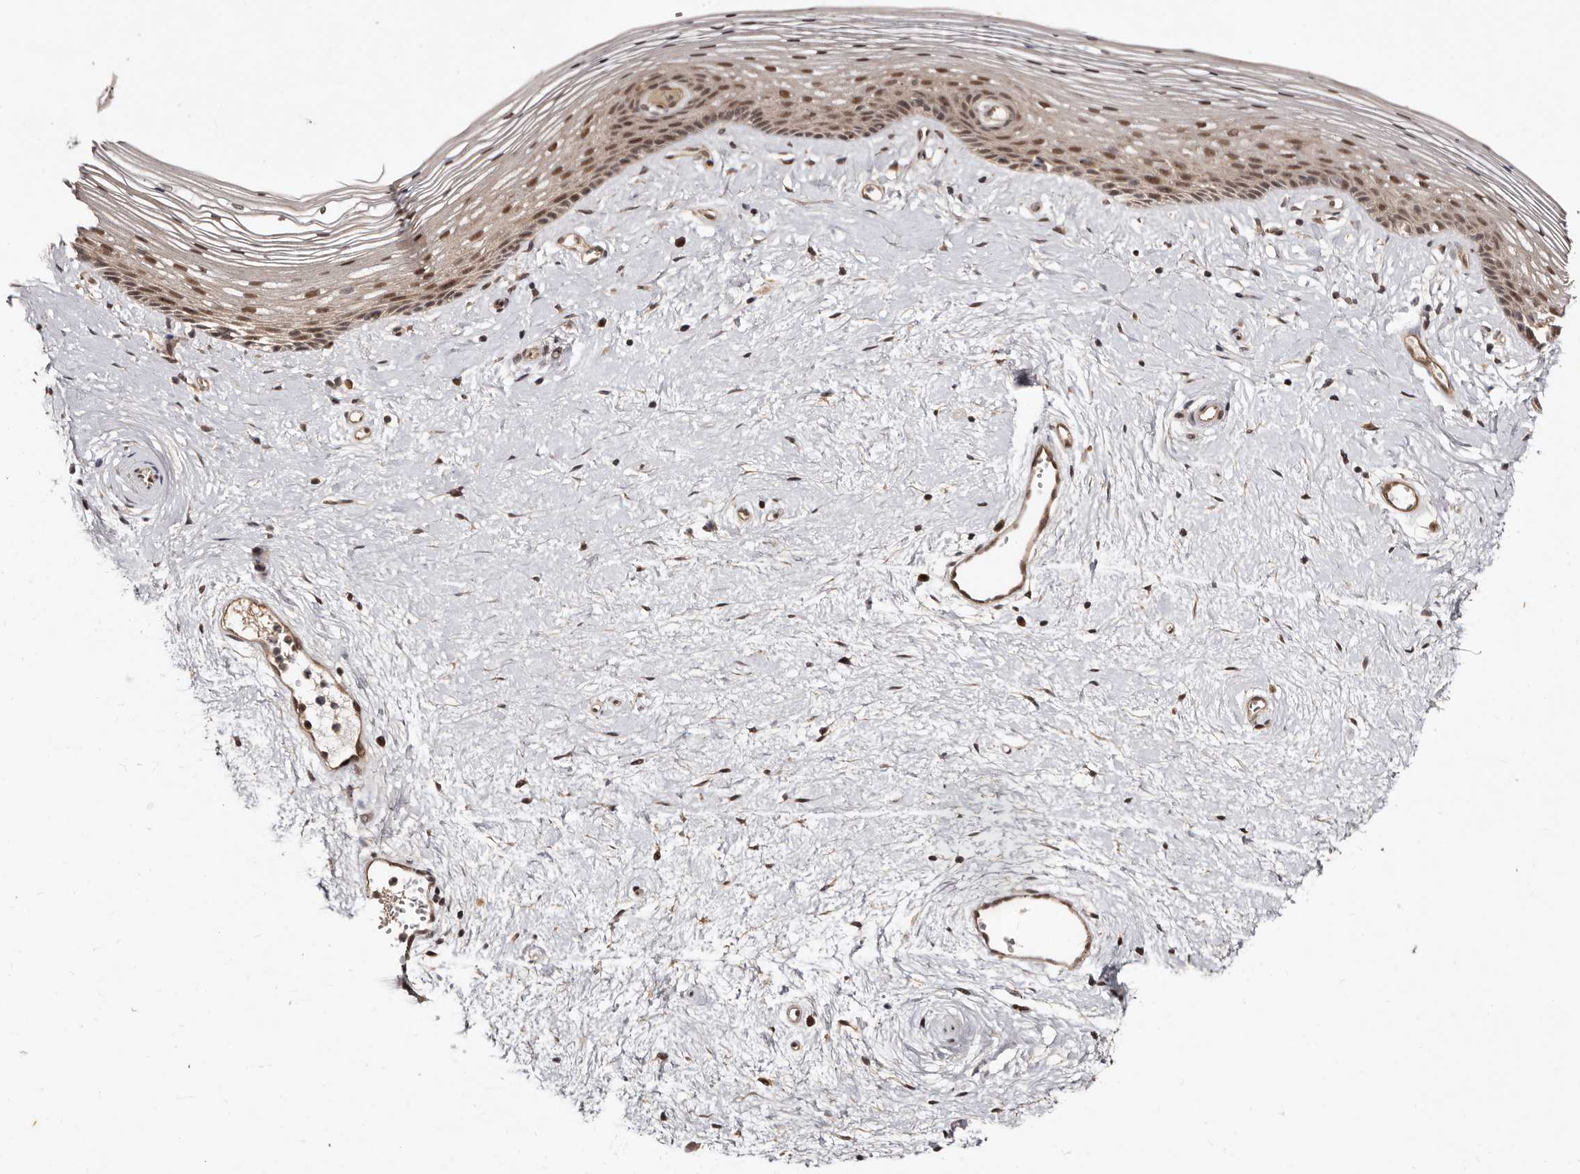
{"staining": {"intensity": "moderate", "quantity": "25%-75%", "location": "nuclear"}, "tissue": "vagina", "cell_type": "Squamous epithelial cells", "image_type": "normal", "snomed": [{"axis": "morphology", "description": "Normal tissue, NOS"}, {"axis": "topography", "description": "Vagina"}], "caption": "This micrograph reveals normal vagina stained with IHC to label a protein in brown. The nuclear of squamous epithelial cells show moderate positivity for the protein. Nuclei are counter-stained blue.", "gene": "TBC1D22B", "patient": {"sex": "female", "age": 46}}